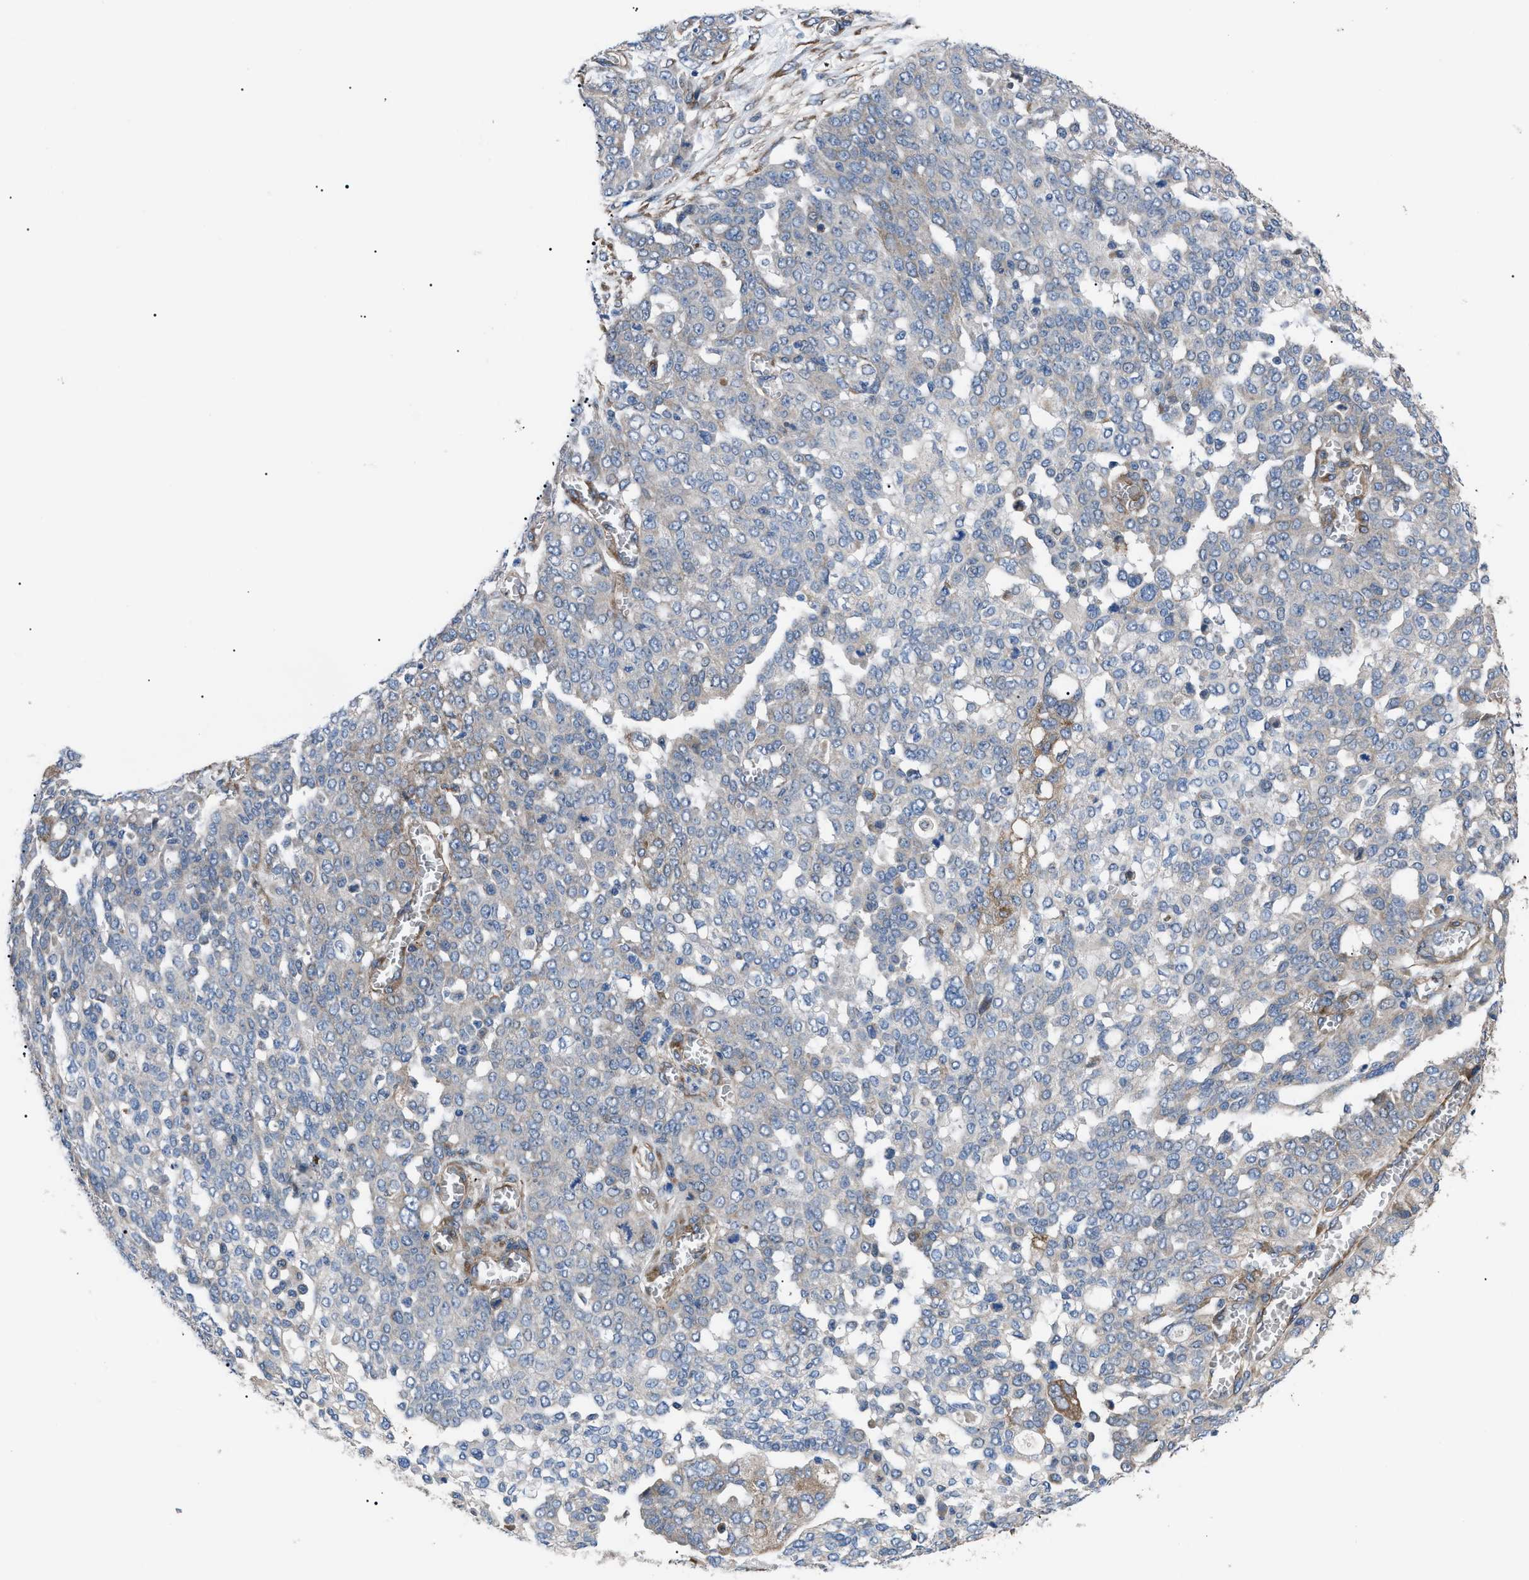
{"staining": {"intensity": "weak", "quantity": "<25%", "location": "cytoplasmic/membranous"}, "tissue": "ovarian cancer", "cell_type": "Tumor cells", "image_type": "cancer", "snomed": [{"axis": "morphology", "description": "Cystadenocarcinoma, serous, NOS"}, {"axis": "topography", "description": "Soft tissue"}, {"axis": "topography", "description": "Ovary"}], "caption": "High magnification brightfield microscopy of ovarian serous cystadenocarcinoma stained with DAB (3,3'-diaminobenzidine) (brown) and counterstained with hematoxylin (blue): tumor cells show no significant positivity.", "gene": "MYO10", "patient": {"sex": "female", "age": 57}}